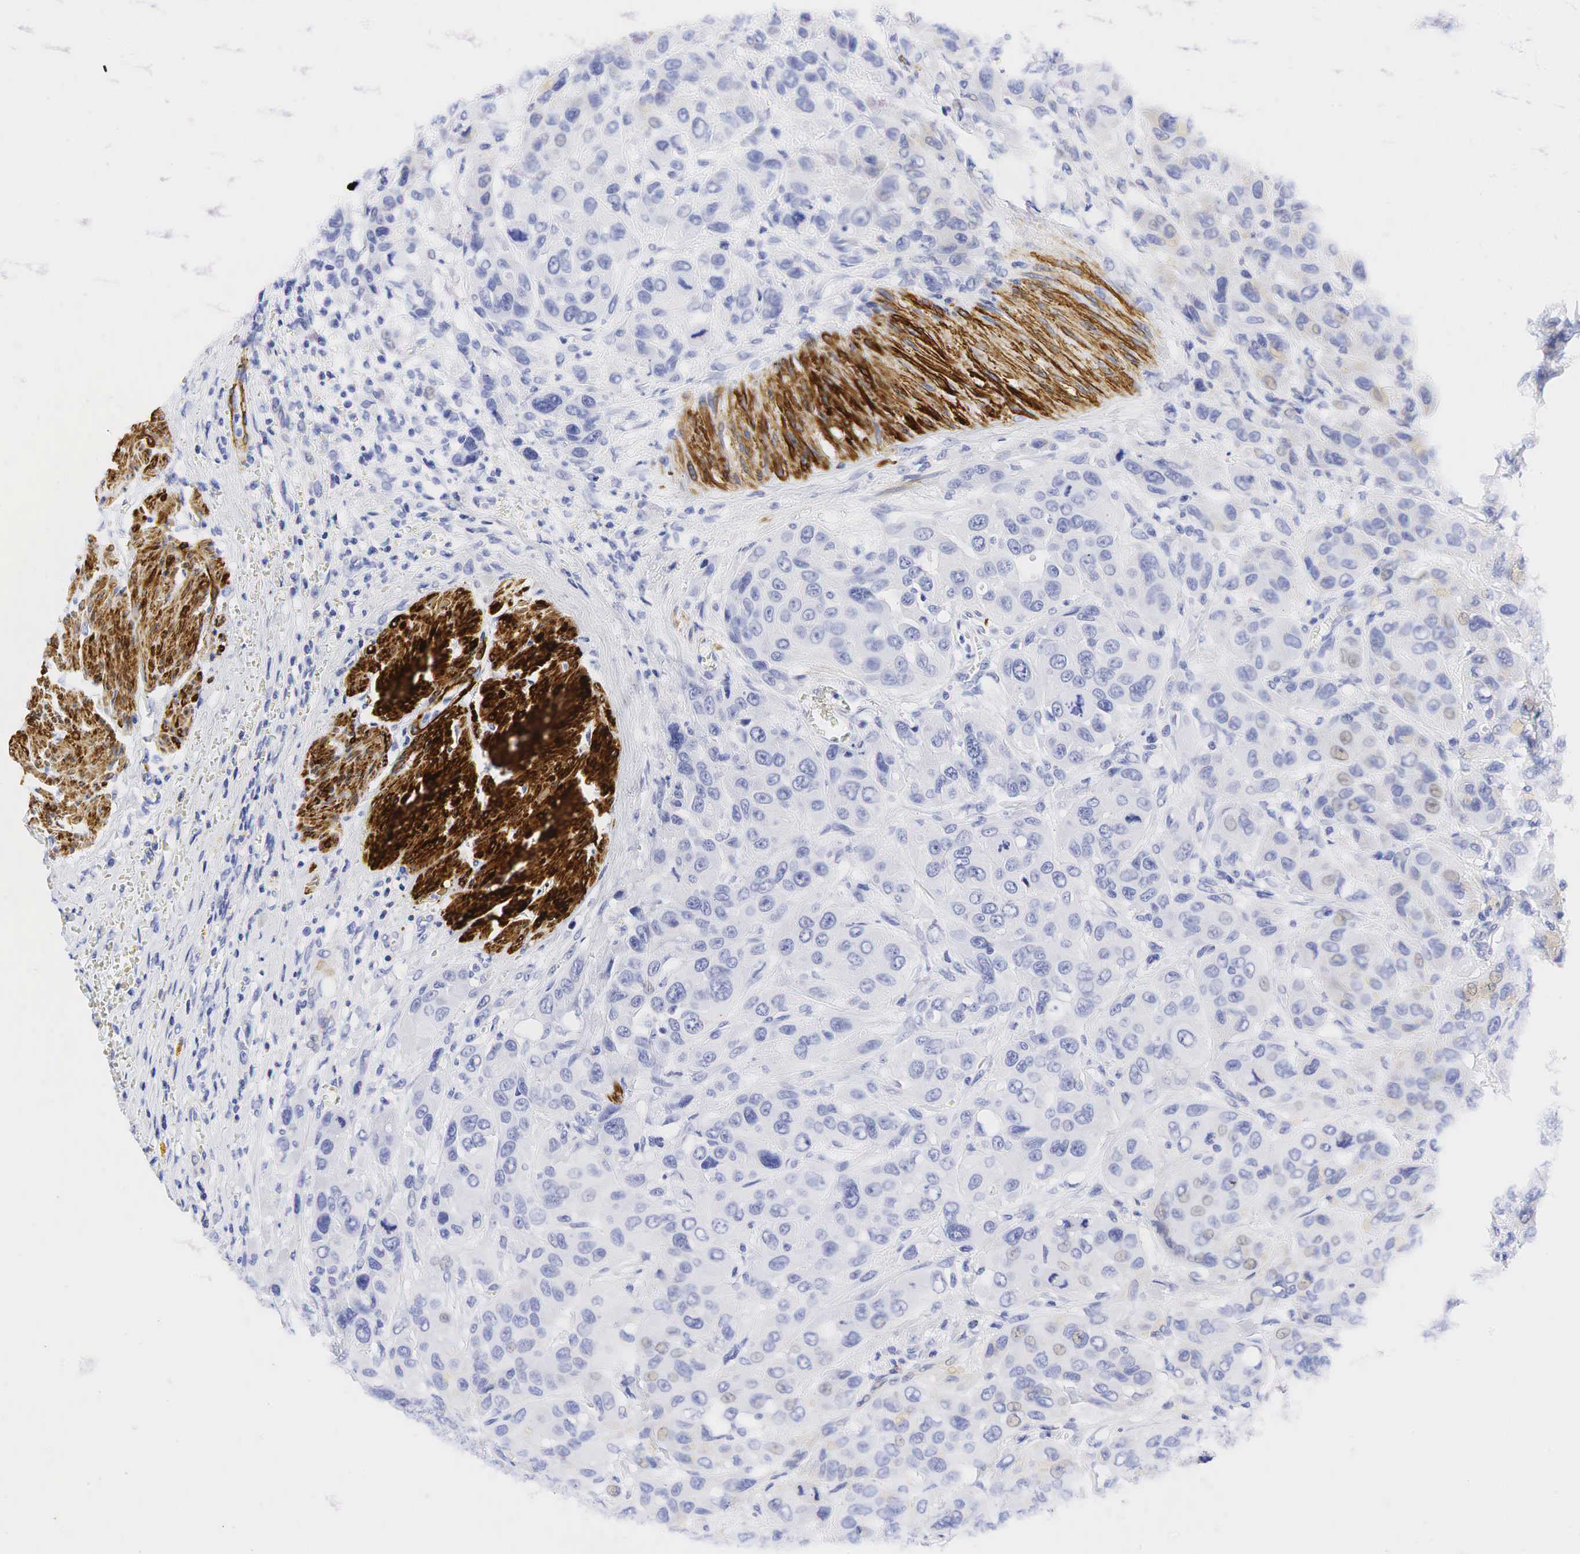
{"staining": {"intensity": "negative", "quantity": "none", "location": "none"}, "tissue": "urothelial cancer", "cell_type": "Tumor cells", "image_type": "cancer", "snomed": [{"axis": "morphology", "description": "Urothelial carcinoma, High grade"}, {"axis": "topography", "description": "Urinary bladder"}], "caption": "This photomicrograph is of high-grade urothelial carcinoma stained with immunohistochemistry to label a protein in brown with the nuclei are counter-stained blue. There is no positivity in tumor cells.", "gene": "CALD1", "patient": {"sex": "male", "age": 73}}